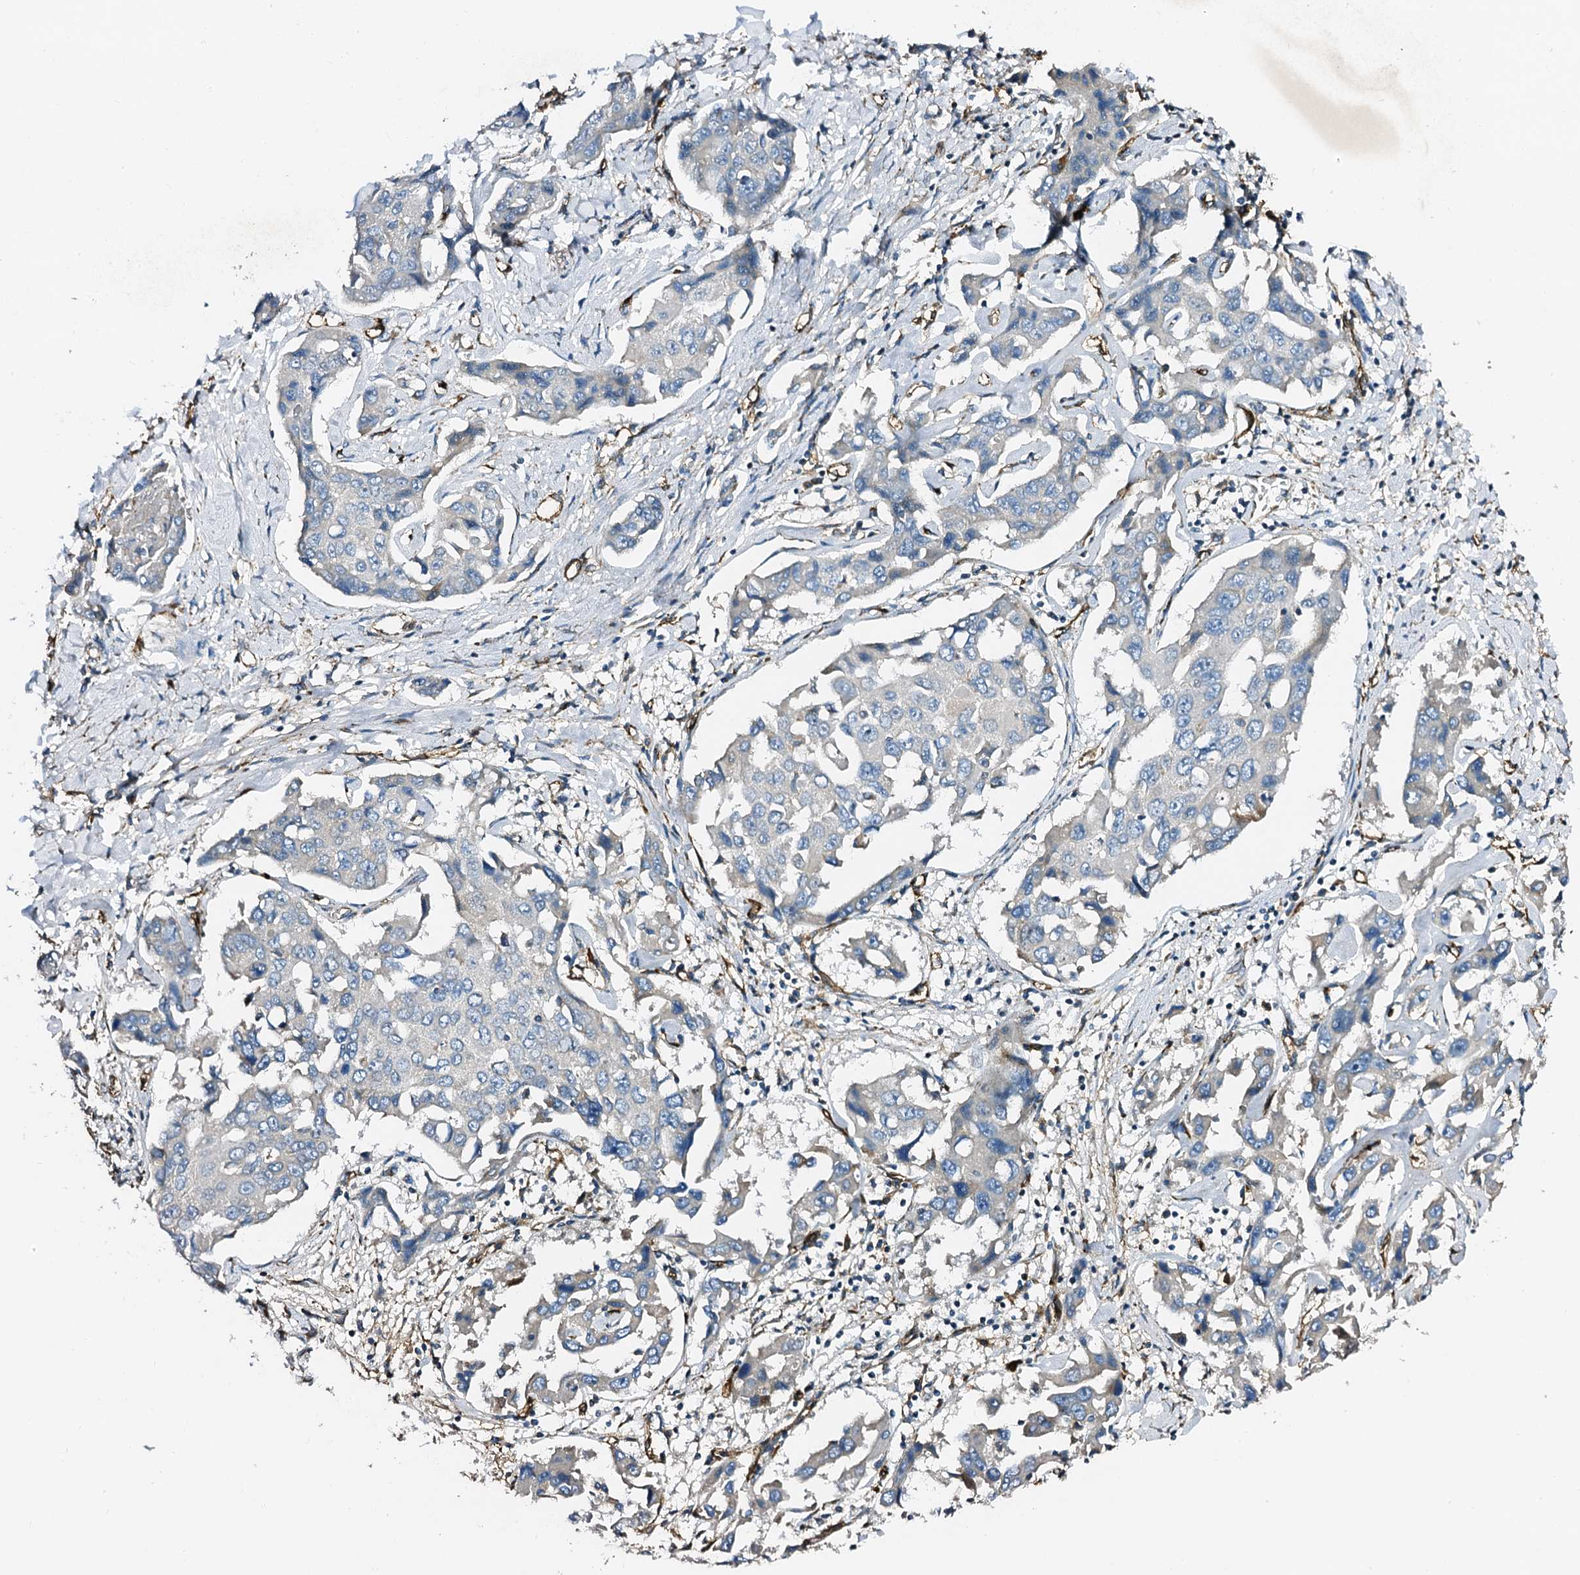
{"staining": {"intensity": "negative", "quantity": "none", "location": "none"}, "tissue": "liver cancer", "cell_type": "Tumor cells", "image_type": "cancer", "snomed": [{"axis": "morphology", "description": "Cholangiocarcinoma"}, {"axis": "topography", "description": "Liver"}], "caption": "There is no significant positivity in tumor cells of liver cholangiocarcinoma.", "gene": "DBX1", "patient": {"sex": "male", "age": 59}}